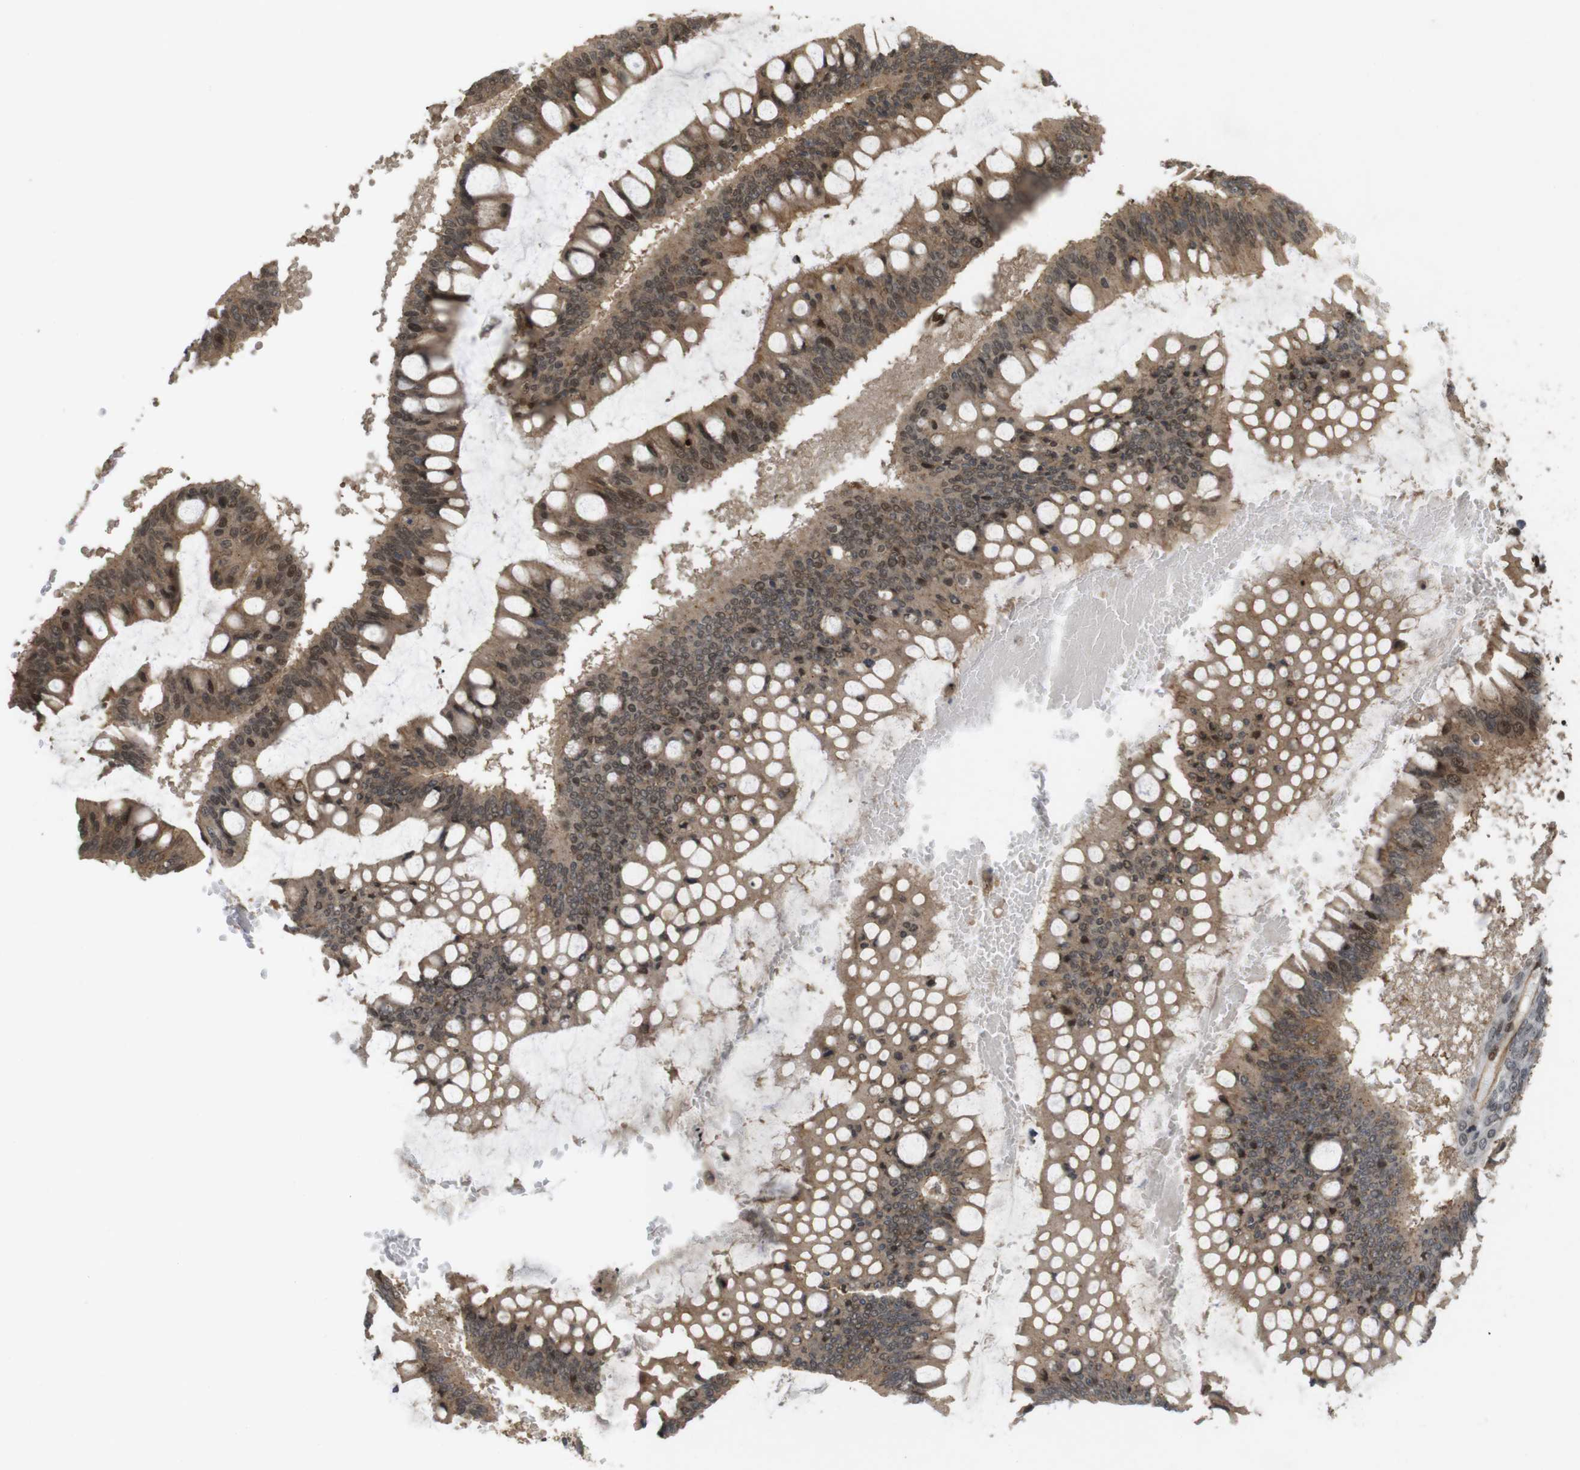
{"staining": {"intensity": "moderate", "quantity": ">75%", "location": "cytoplasmic/membranous,nuclear"}, "tissue": "ovarian cancer", "cell_type": "Tumor cells", "image_type": "cancer", "snomed": [{"axis": "morphology", "description": "Cystadenocarcinoma, mucinous, NOS"}, {"axis": "topography", "description": "Ovary"}], "caption": "Tumor cells exhibit medium levels of moderate cytoplasmic/membranous and nuclear expression in approximately >75% of cells in mucinous cystadenocarcinoma (ovarian).", "gene": "SP2", "patient": {"sex": "female", "age": 73}}